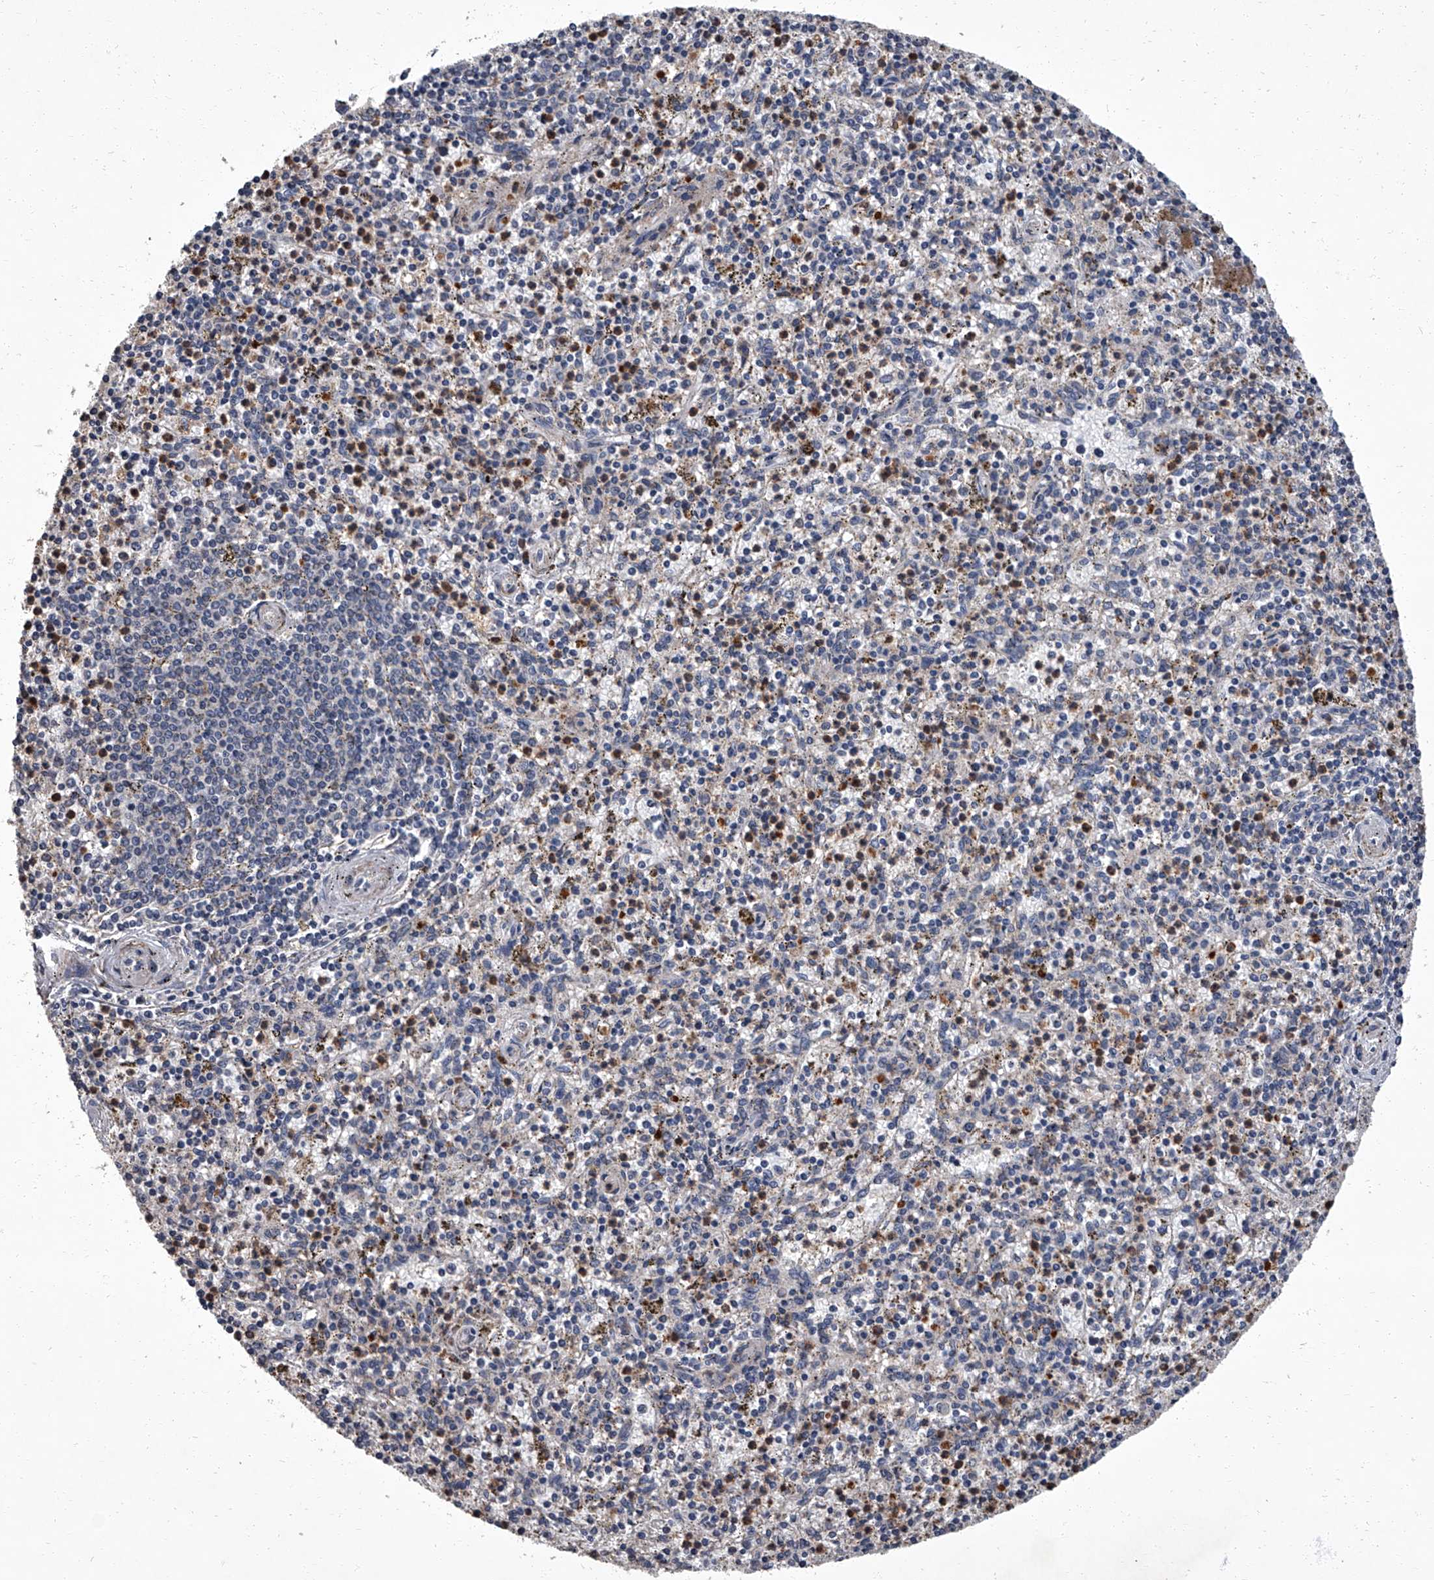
{"staining": {"intensity": "moderate", "quantity": "<25%", "location": "cytoplasmic/membranous"}, "tissue": "spleen", "cell_type": "Cells in red pulp", "image_type": "normal", "snomed": [{"axis": "morphology", "description": "Normal tissue, NOS"}, {"axis": "topography", "description": "Spleen"}], "caption": "Immunohistochemical staining of benign spleen displays moderate cytoplasmic/membranous protein expression in about <25% of cells in red pulp.", "gene": "SIRT4", "patient": {"sex": "male", "age": 72}}